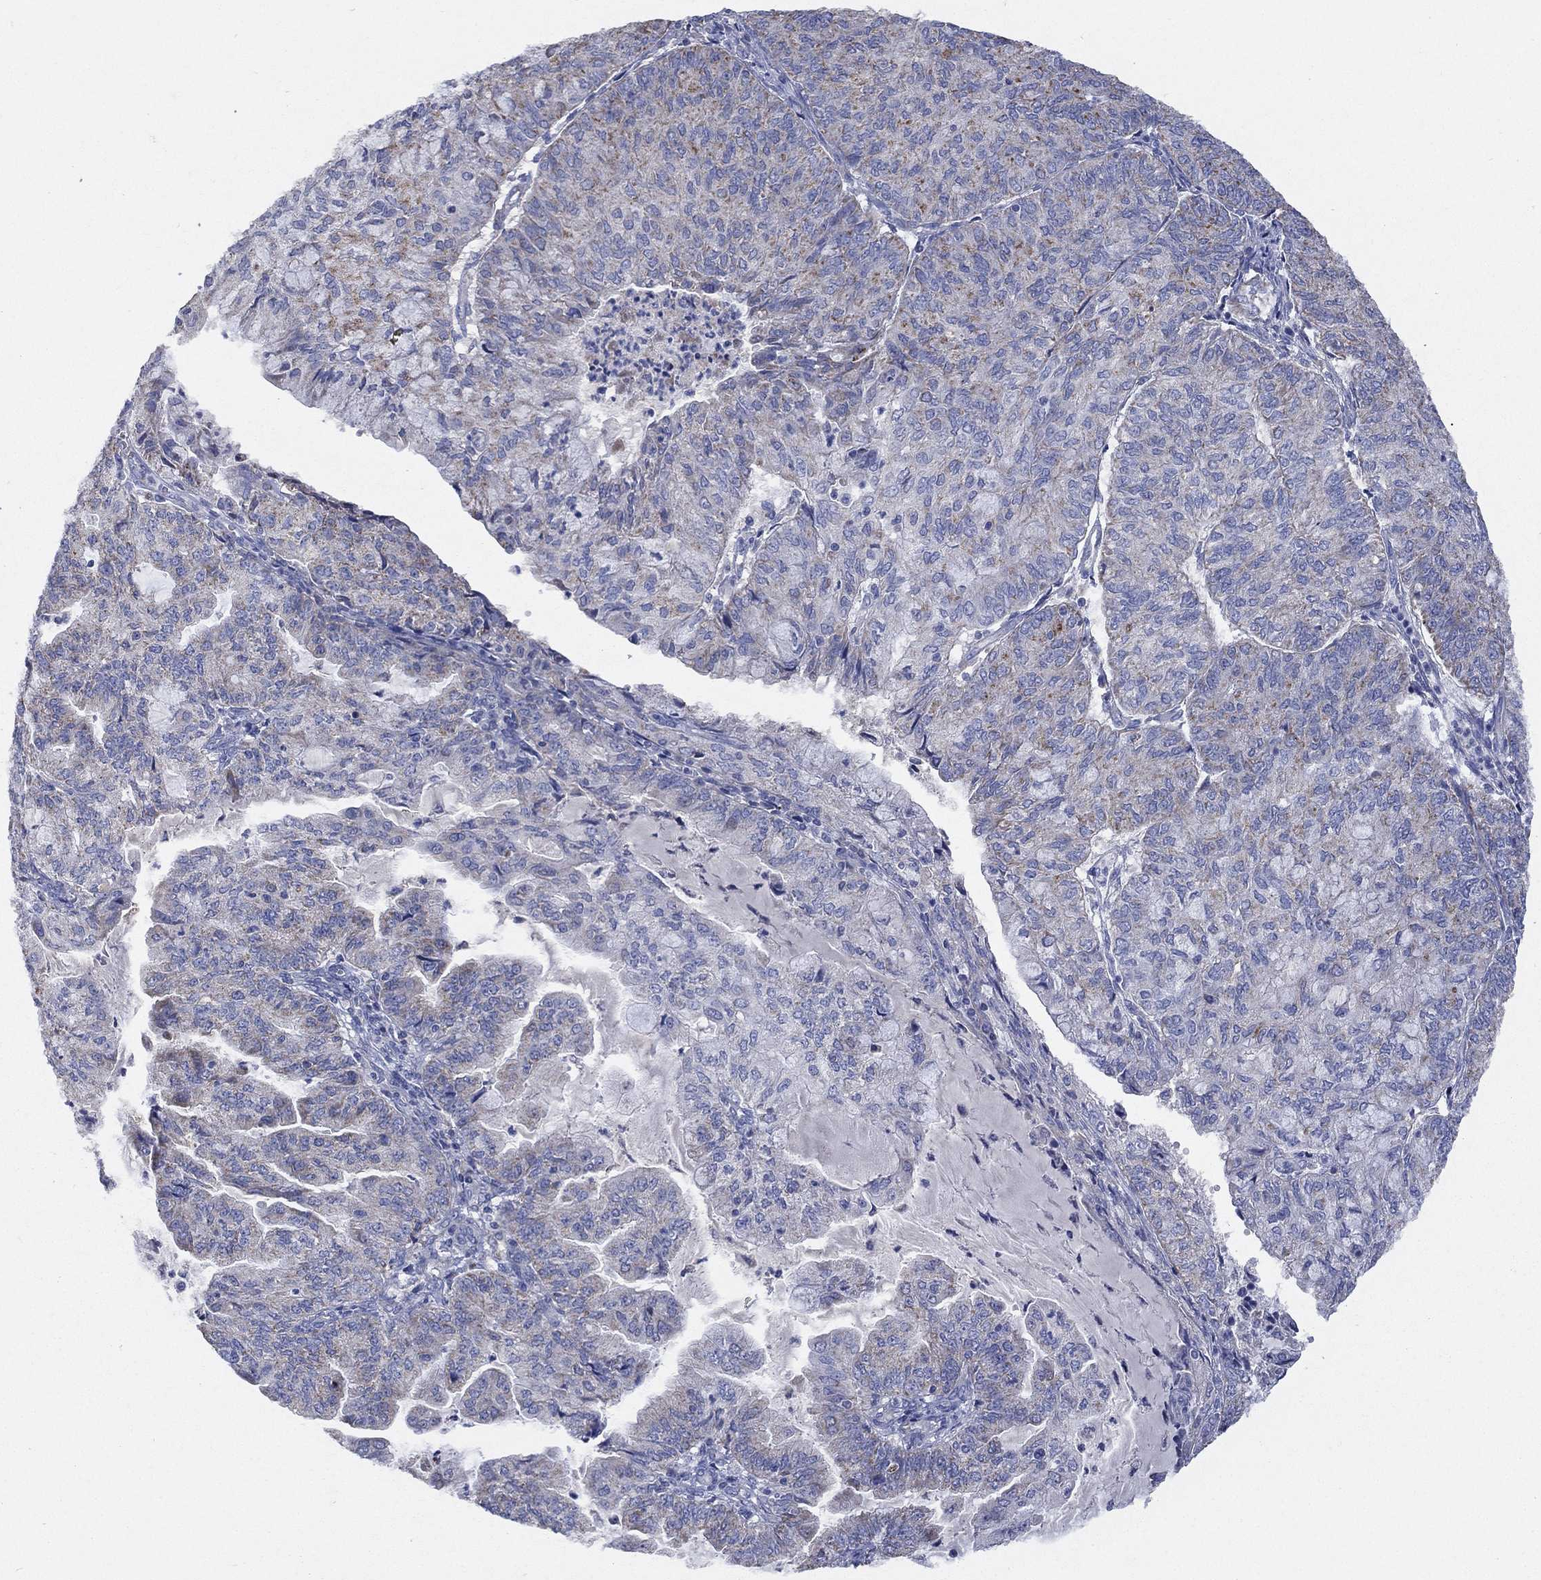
{"staining": {"intensity": "moderate", "quantity": "<25%", "location": "cytoplasmic/membranous"}, "tissue": "endometrial cancer", "cell_type": "Tumor cells", "image_type": "cancer", "snomed": [{"axis": "morphology", "description": "Adenocarcinoma, NOS"}, {"axis": "topography", "description": "Endometrium"}], "caption": "High-magnification brightfield microscopy of endometrial adenocarcinoma stained with DAB (3,3'-diaminobenzidine) (brown) and counterstained with hematoxylin (blue). tumor cells exhibit moderate cytoplasmic/membranous expression is seen in about<25% of cells.", "gene": "CLVS1", "patient": {"sex": "female", "age": 82}}